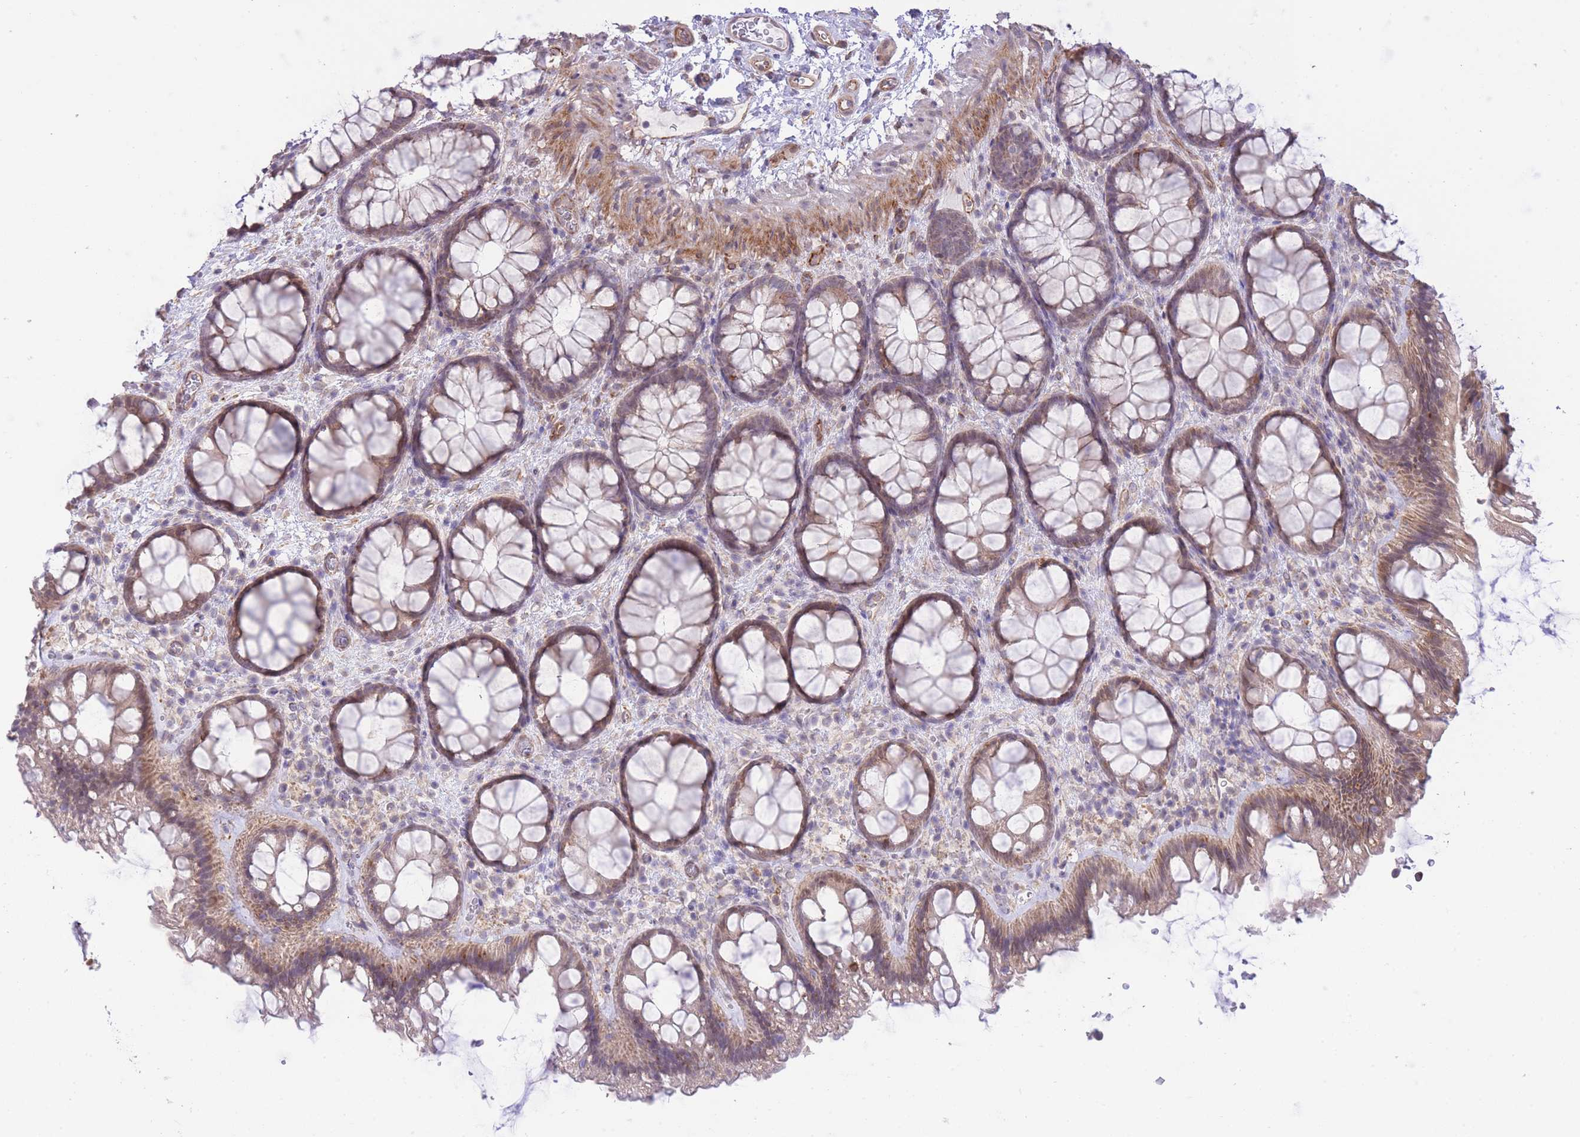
{"staining": {"intensity": "moderate", "quantity": "25%-75%", "location": "cytoplasmic/membranous"}, "tissue": "colon", "cell_type": "Endothelial cells", "image_type": "normal", "snomed": [{"axis": "morphology", "description": "Normal tissue, NOS"}, {"axis": "topography", "description": "Colon"}], "caption": "This histopathology image demonstrates normal colon stained with IHC to label a protein in brown. The cytoplasmic/membranous of endothelial cells show moderate positivity for the protein. Nuclei are counter-stained blue.", "gene": "CTBP1", "patient": {"sex": "male", "age": 46}}